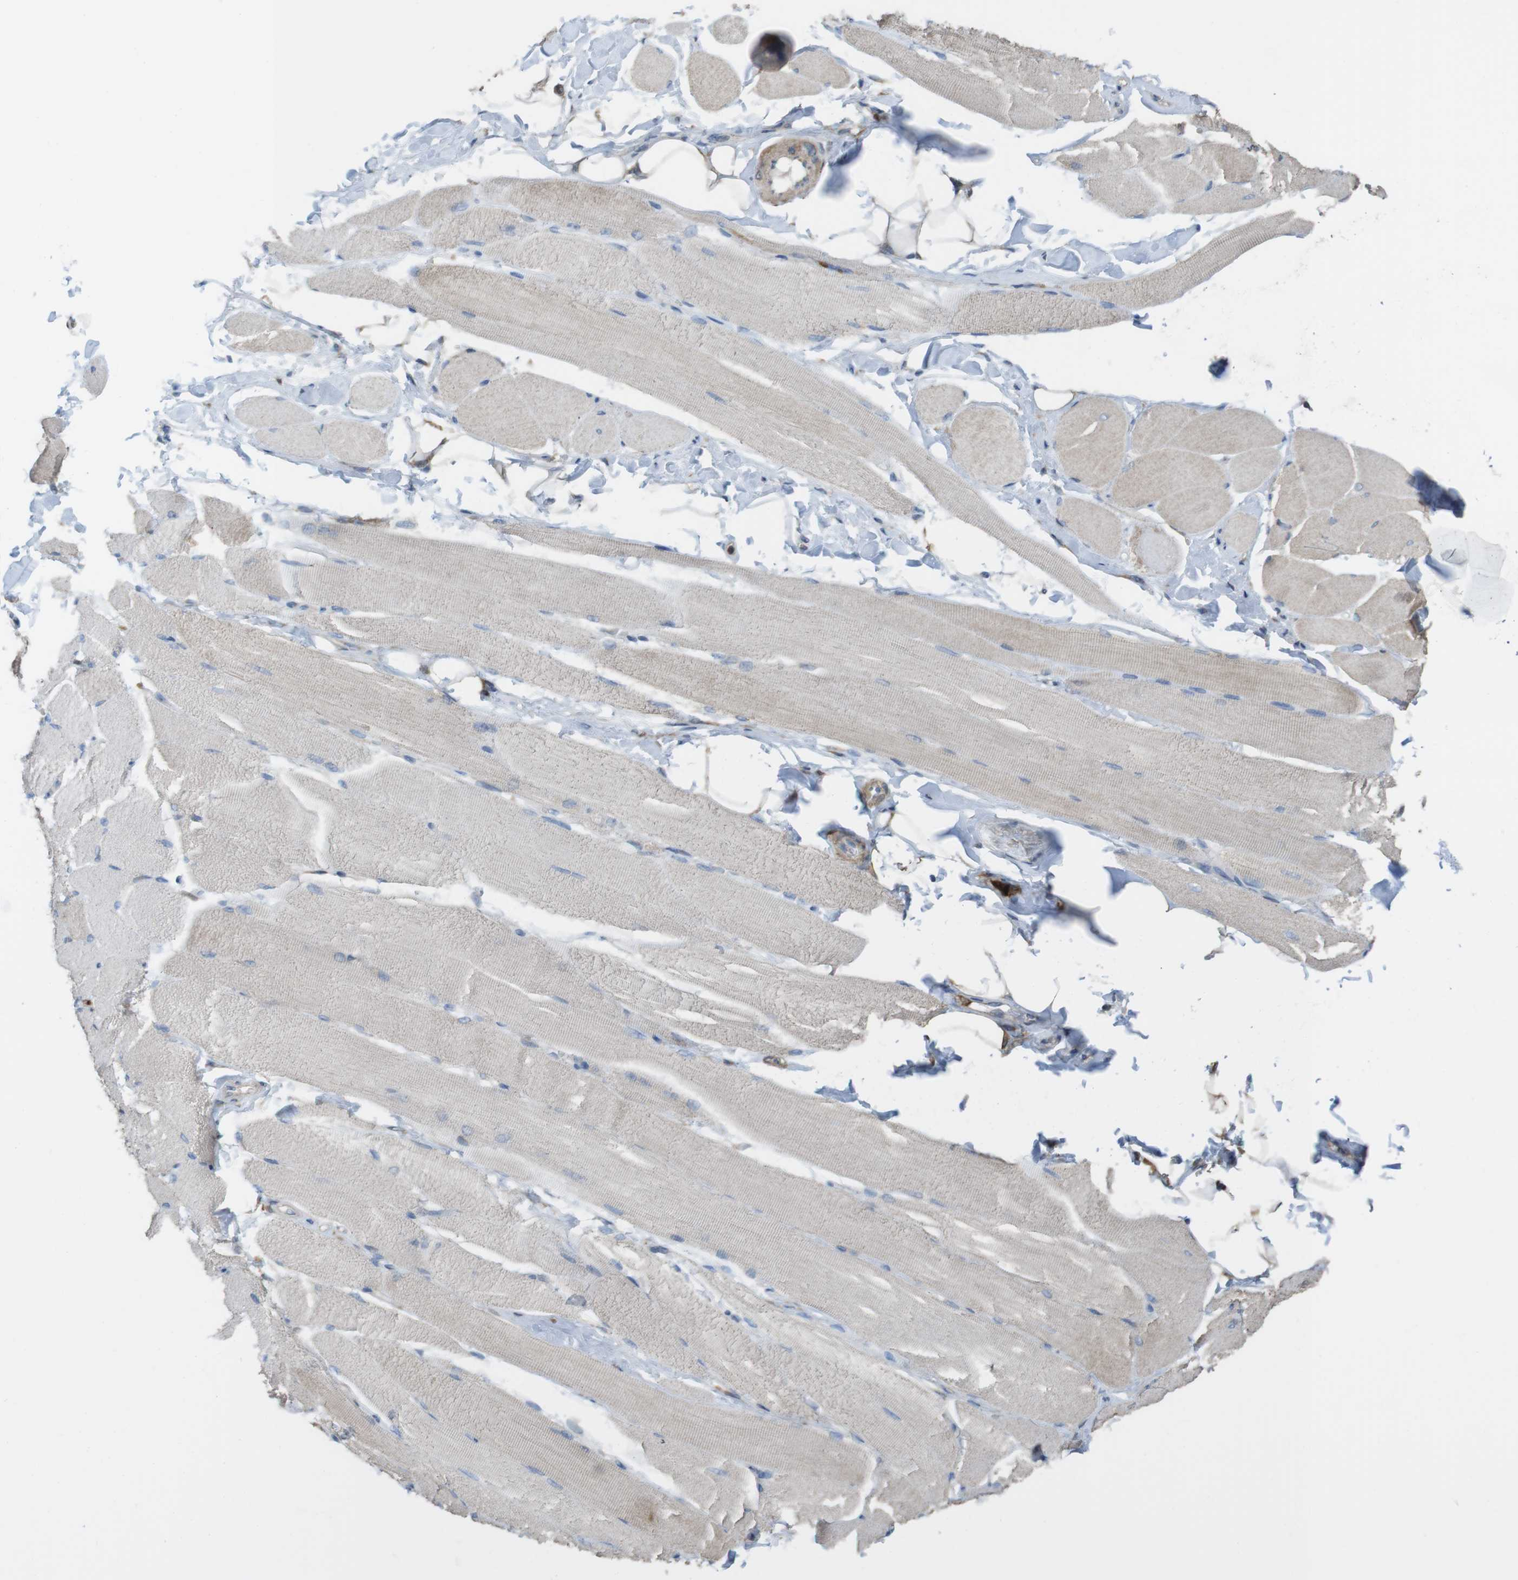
{"staining": {"intensity": "weak", "quantity": "<25%", "location": "cytoplasmic/membranous"}, "tissue": "skeletal muscle", "cell_type": "Myocytes", "image_type": "normal", "snomed": [{"axis": "morphology", "description": "Normal tissue, NOS"}, {"axis": "topography", "description": "Skeletal muscle"}, {"axis": "topography", "description": "Peripheral nerve tissue"}], "caption": "High magnification brightfield microscopy of benign skeletal muscle stained with DAB (3,3'-diaminobenzidine) (brown) and counterstained with hematoxylin (blue): myocytes show no significant staining.", "gene": "PRKCD", "patient": {"sex": "female", "age": 84}}